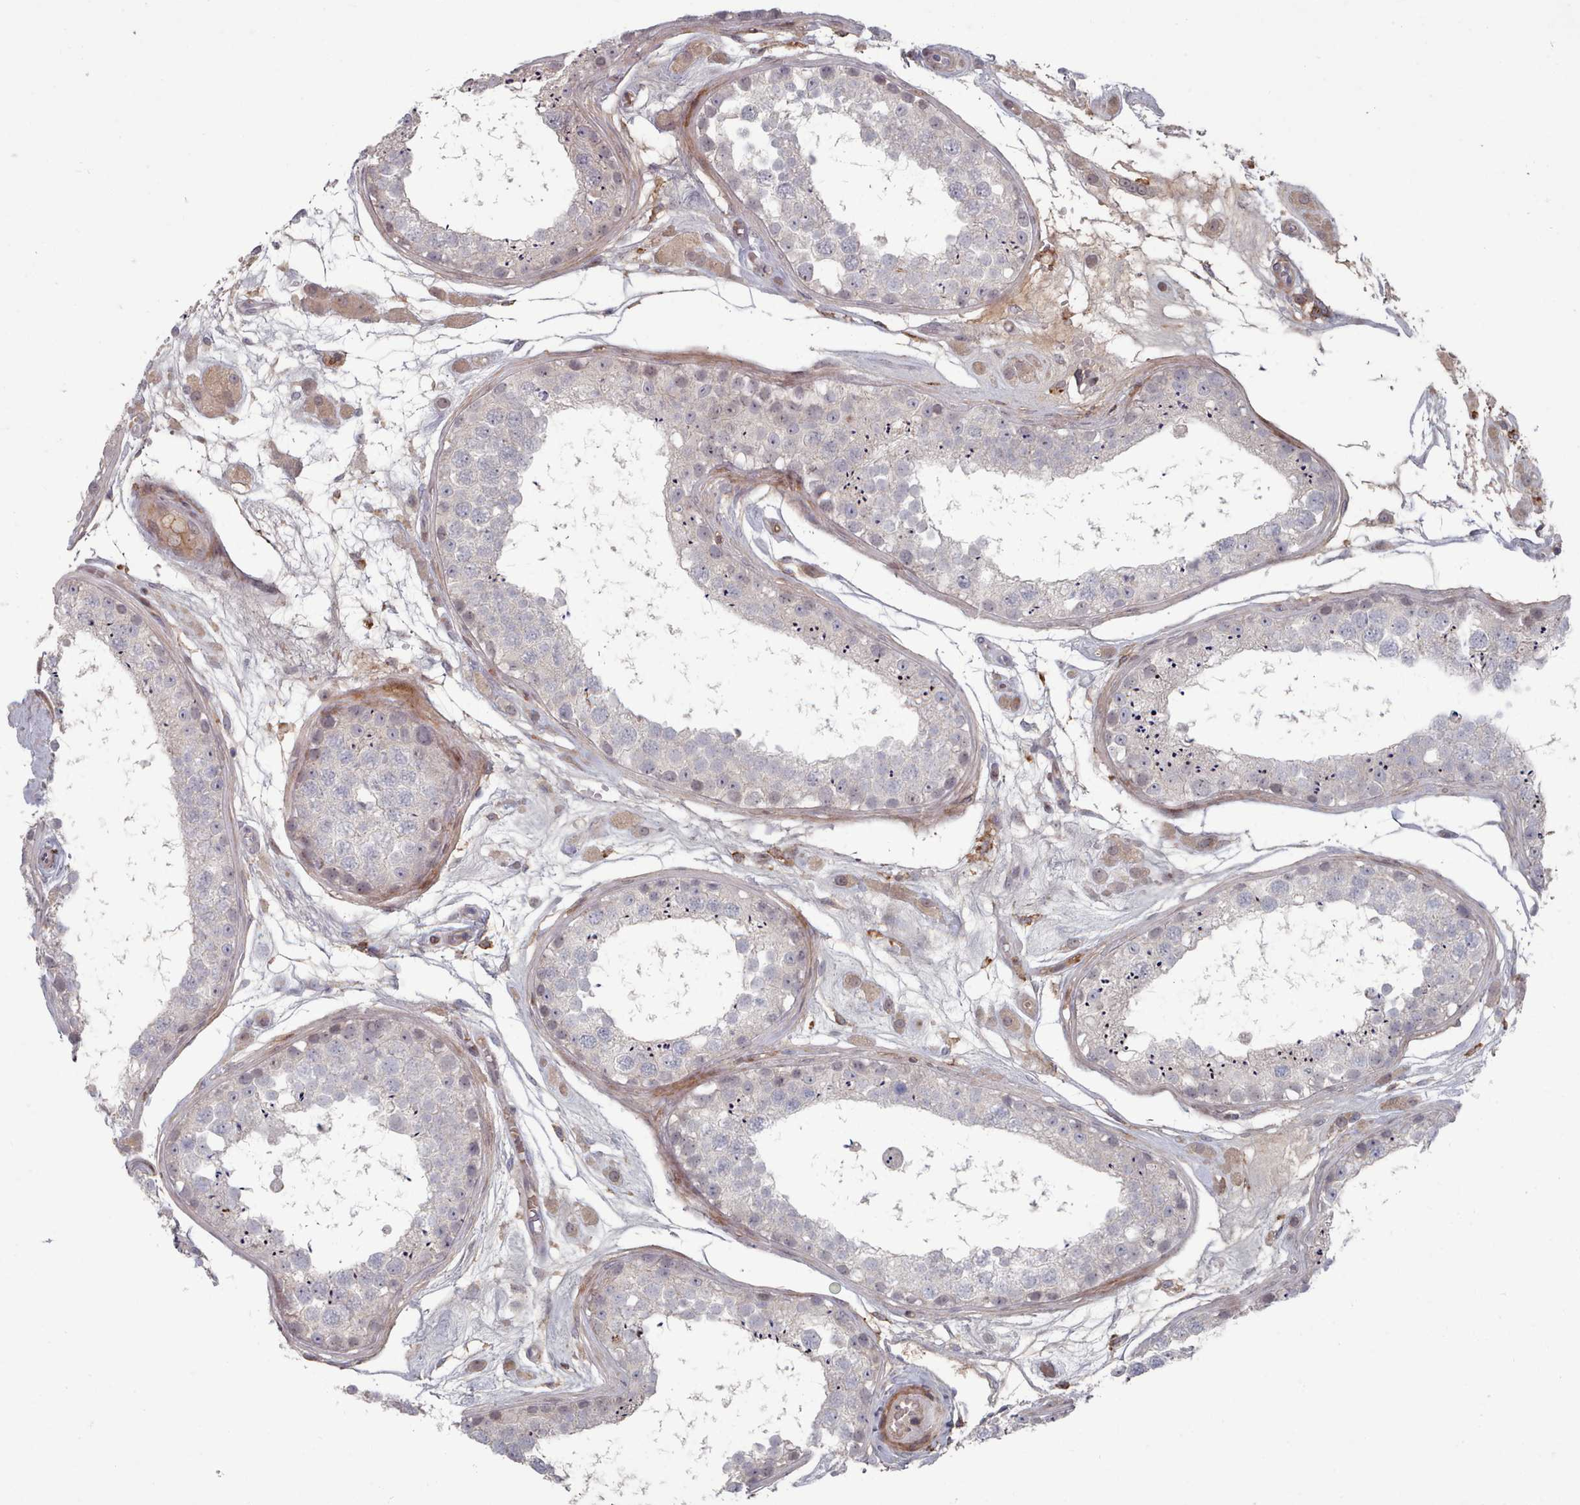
{"staining": {"intensity": "negative", "quantity": "none", "location": "none"}, "tissue": "testis", "cell_type": "Cells in seminiferous ducts", "image_type": "normal", "snomed": [{"axis": "morphology", "description": "Normal tissue, NOS"}, {"axis": "topography", "description": "Testis"}], "caption": "IHC of normal testis displays no staining in cells in seminiferous ducts.", "gene": "COL8A2", "patient": {"sex": "male", "age": 25}}